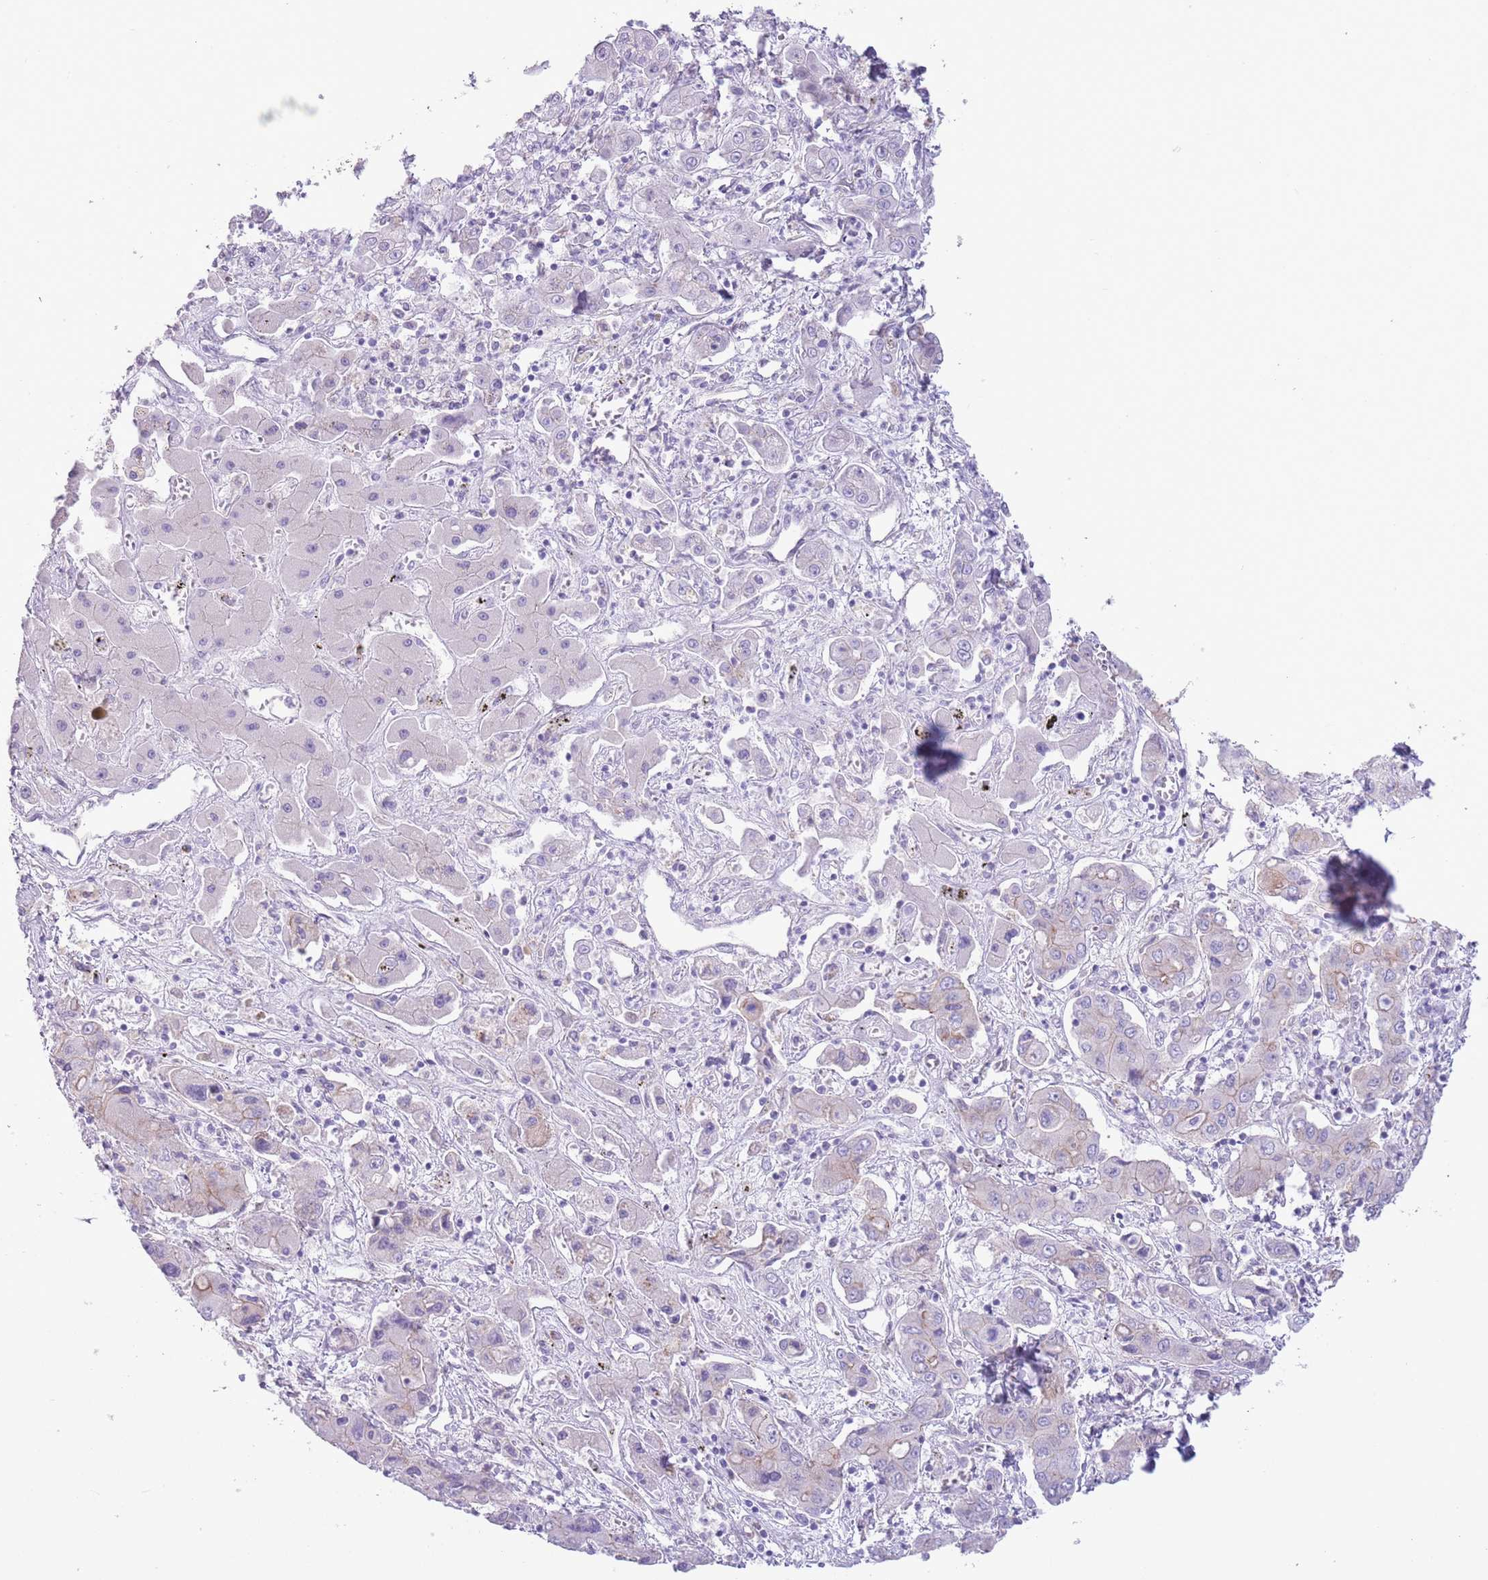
{"staining": {"intensity": "weak", "quantity": "<25%", "location": "cytoplasmic/membranous"}, "tissue": "liver cancer", "cell_type": "Tumor cells", "image_type": "cancer", "snomed": [{"axis": "morphology", "description": "Cholangiocarcinoma"}, {"axis": "topography", "description": "Liver"}], "caption": "Protein analysis of liver cancer displays no significant positivity in tumor cells.", "gene": "RBP3", "patient": {"sex": "male", "age": 67}}